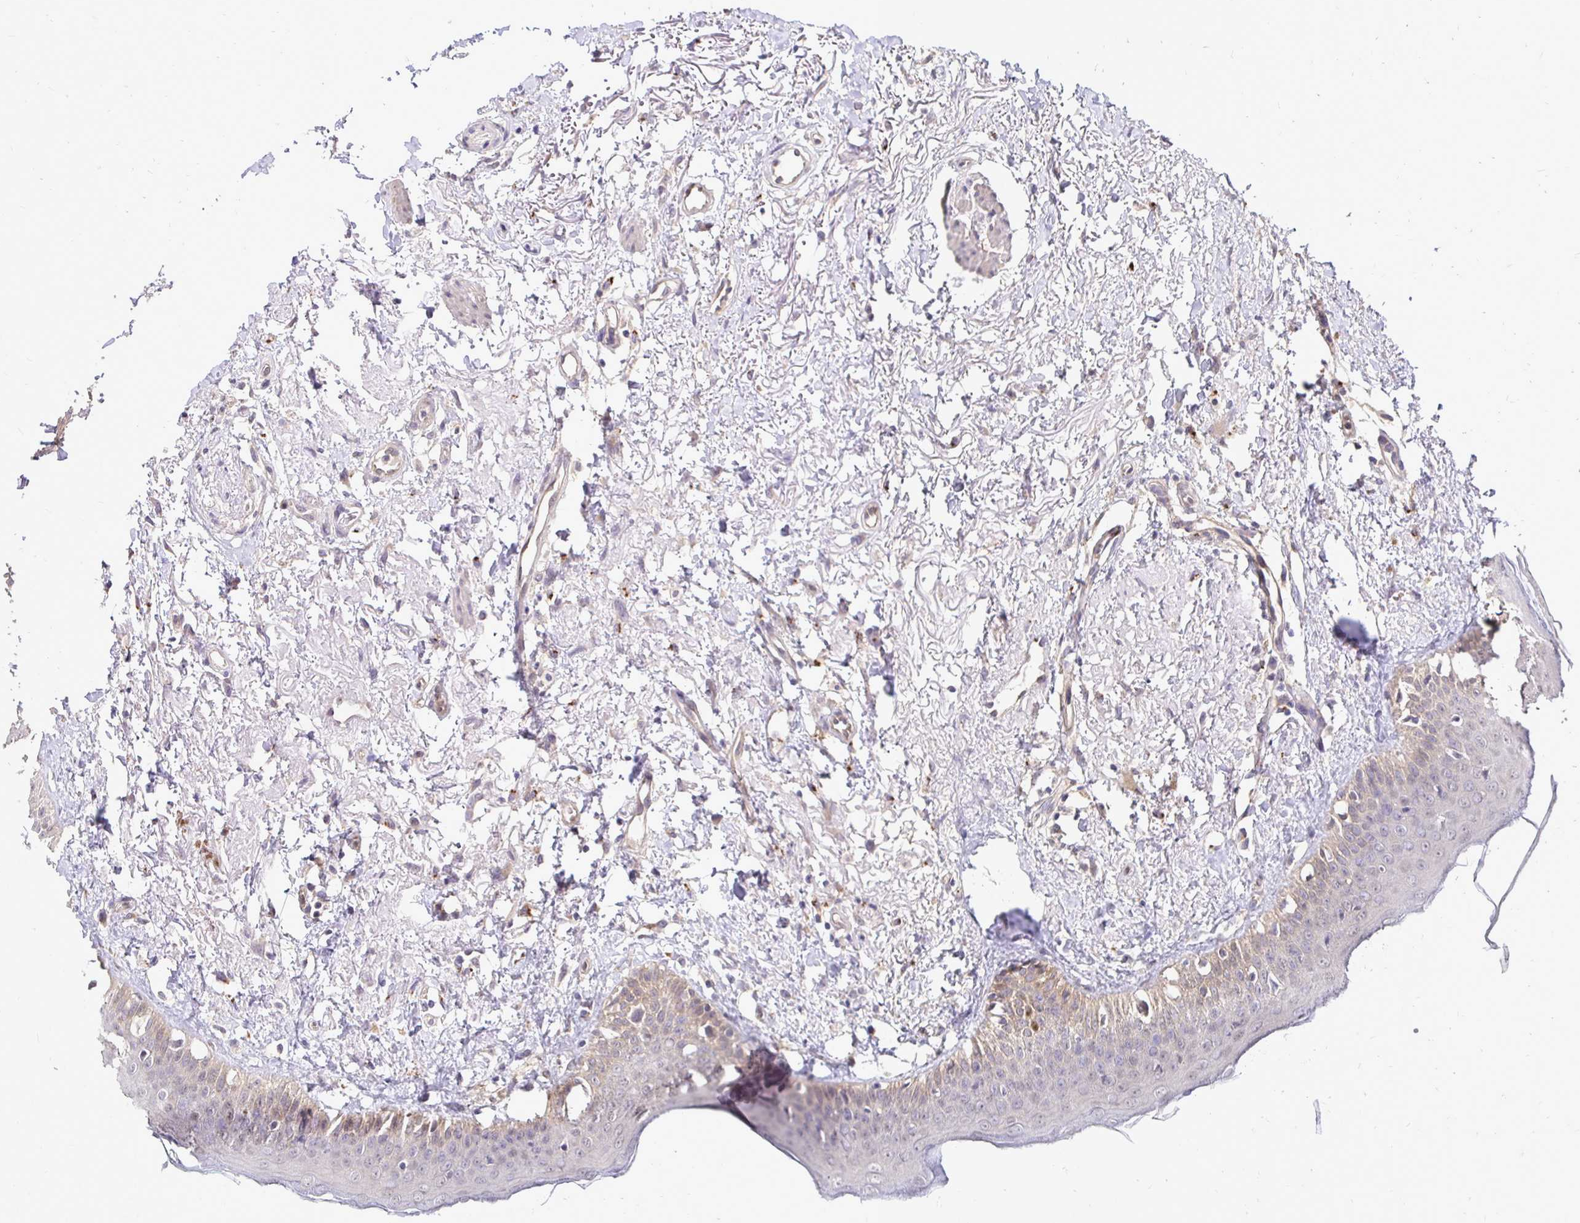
{"staining": {"intensity": "negative", "quantity": "none", "location": "none"}, "tissue": "oral mucosa", "cell_type": "Squamous epithelial cells", "image_type": "normal", "snomed": [{"axis": "morphology", "description": "Normal tissue, NOS"}, {"axis": "topography", "description": "Oral tissue"}], "caption": "Protein analysis of benign oral mucosa displays no significant staining in squamous epithelial cells. (DAB immunohistochemistry (IHC) with hematoxylin counter stain).", "gene": "SLC9A1", "patient": {"sex": "female", "age": 70}}